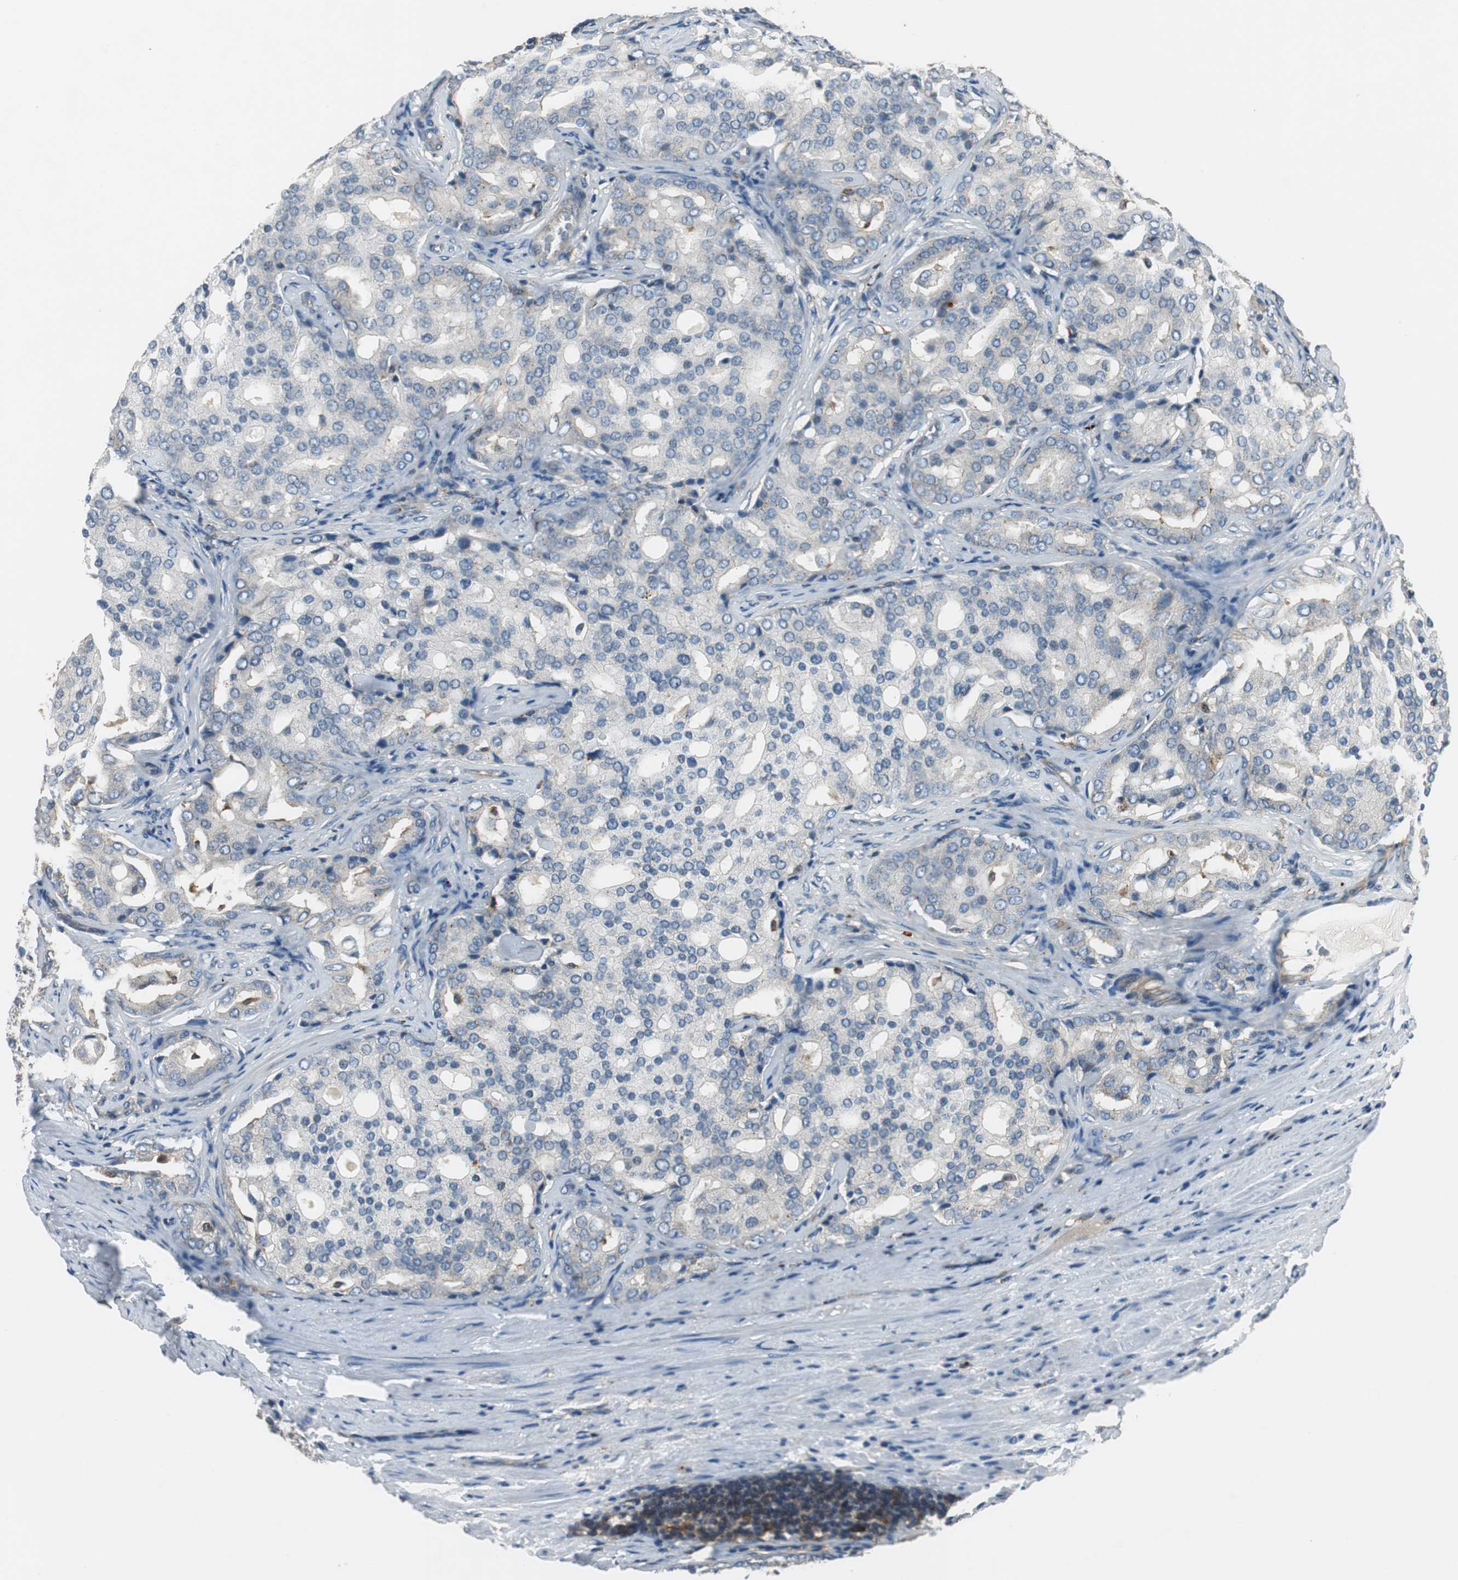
{"staining": {"intensity": "negative", "quantity": "none", "location": "none"}, "tissue": "prostate cancer", "cell_type": "Tumor cells", "image_type": "cancer", "snomed": [{"axis": "morphology", "description": "Adenocarcinoma, High grade"}, {"axis": "topography", "description": "Prostate"}], "caption": "This is a image of IHC staining of prostate cancer (adenocarcinoma (high-grade)), which shows no positivity in tumor cells.", "gene": "NCK1", "patient": {"sex": "male", "age": 64}}